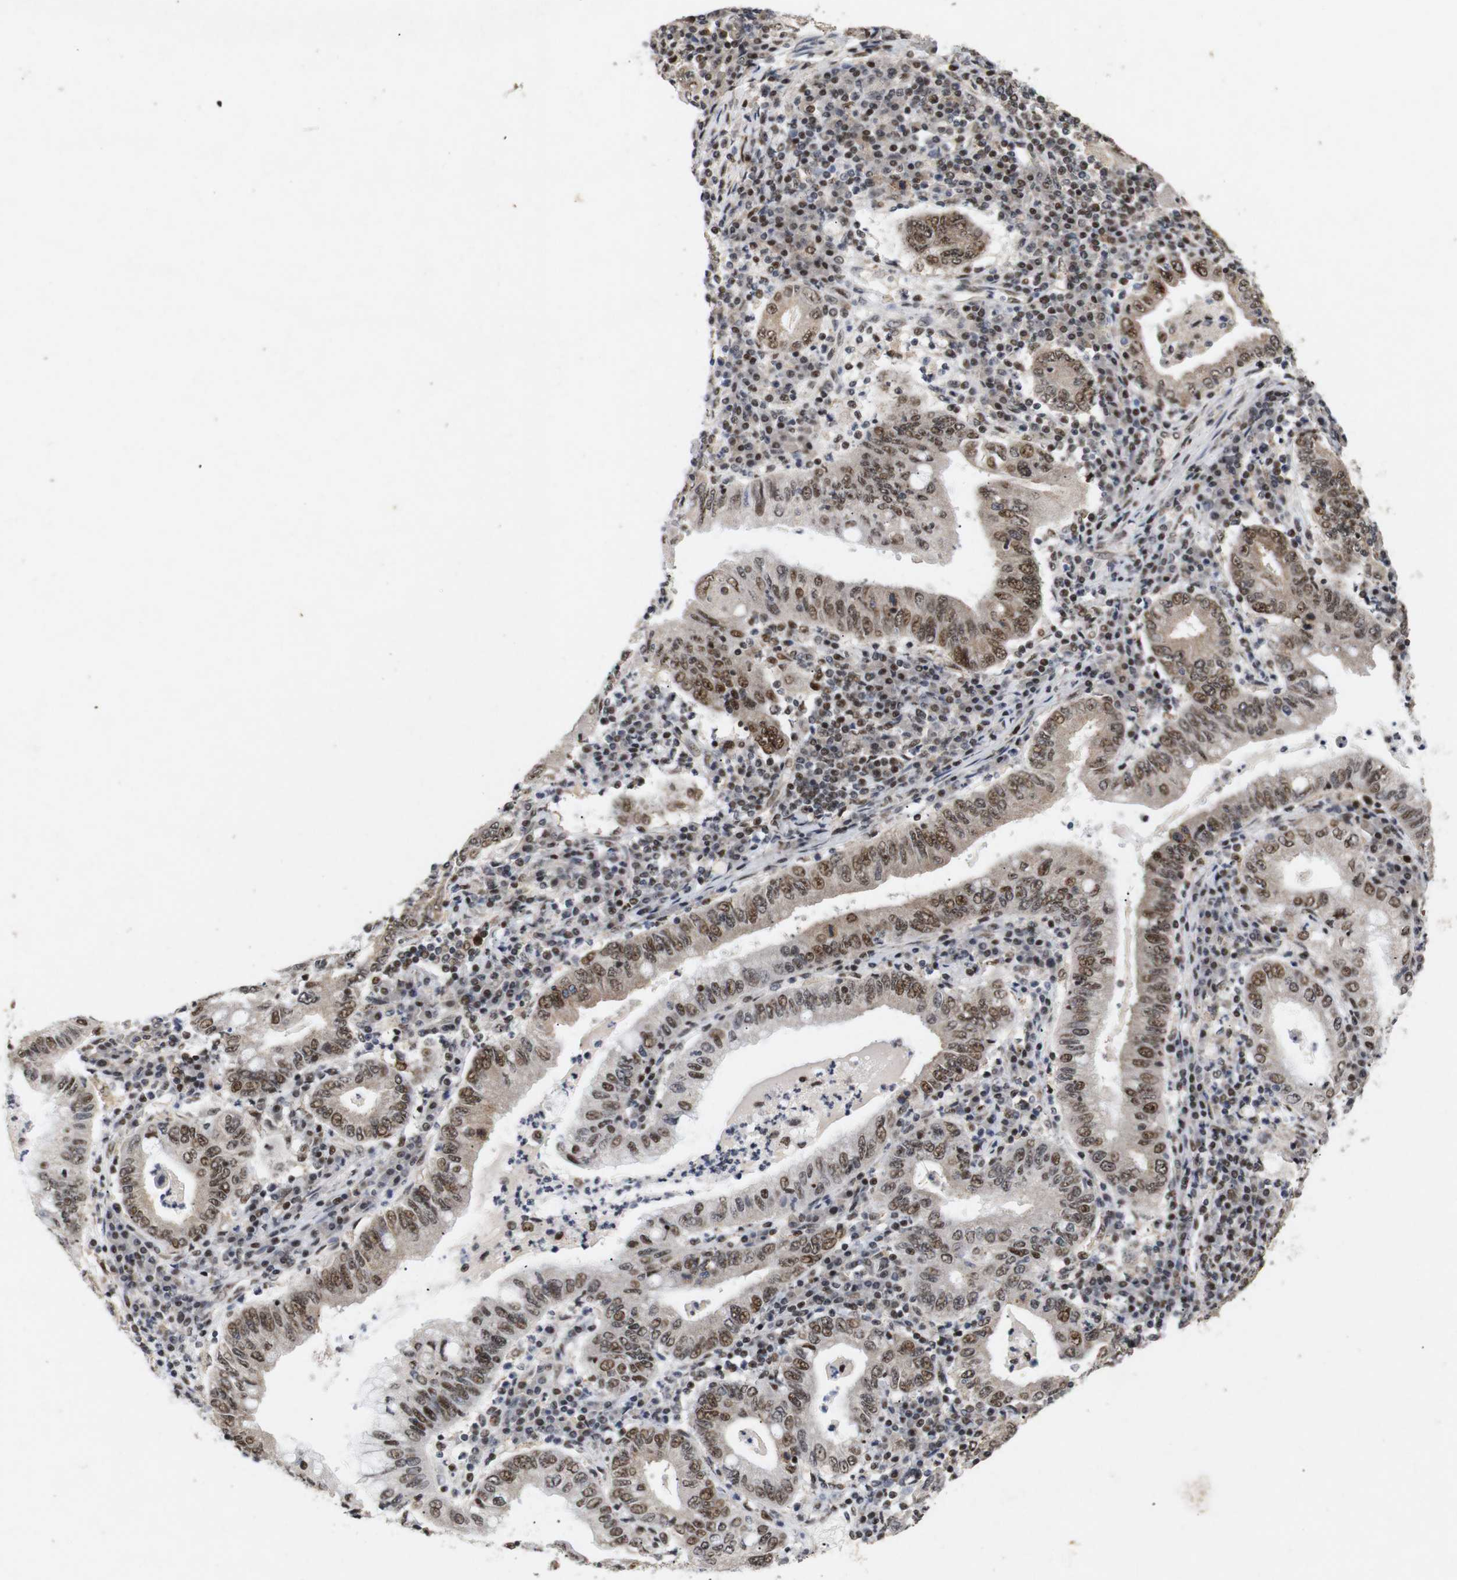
{"staining": {"intensity": "moderate", "quantity": ">75%", "location": "cytoplasmic/membranous,nuclear"}, "tissue": "stomach cancer", "cell_type": "Tumor cells", "image_type": "cancer", "snomed": [{"axis": "morphology", "description": "Normal tissue, NOS"}, {"axis": "morphology", "description": "Adenocarcinoma, NOS"}, {"axis": "topography", "description": "Esophagus"}, {"axis": "topography", "description": "Stomach, upper"}, {"axis": "topography", "description": "Peripheral nerve tissue"}], "caption": "Immunohistochemistry (IHC) micrograph of neoplastic tissue: human stomach cancer (adenocarcinoma) stained using immunohistochemistry exhibits medium levels of moderate protein expression localized specifically in the cytoplasmic/membranous and nuclear of tumor cells, appearing as a cytoplasmic/membranous and nuclear brown color.", "gene": "PYM1", "patient": {"sex": "male", "age": 62}}